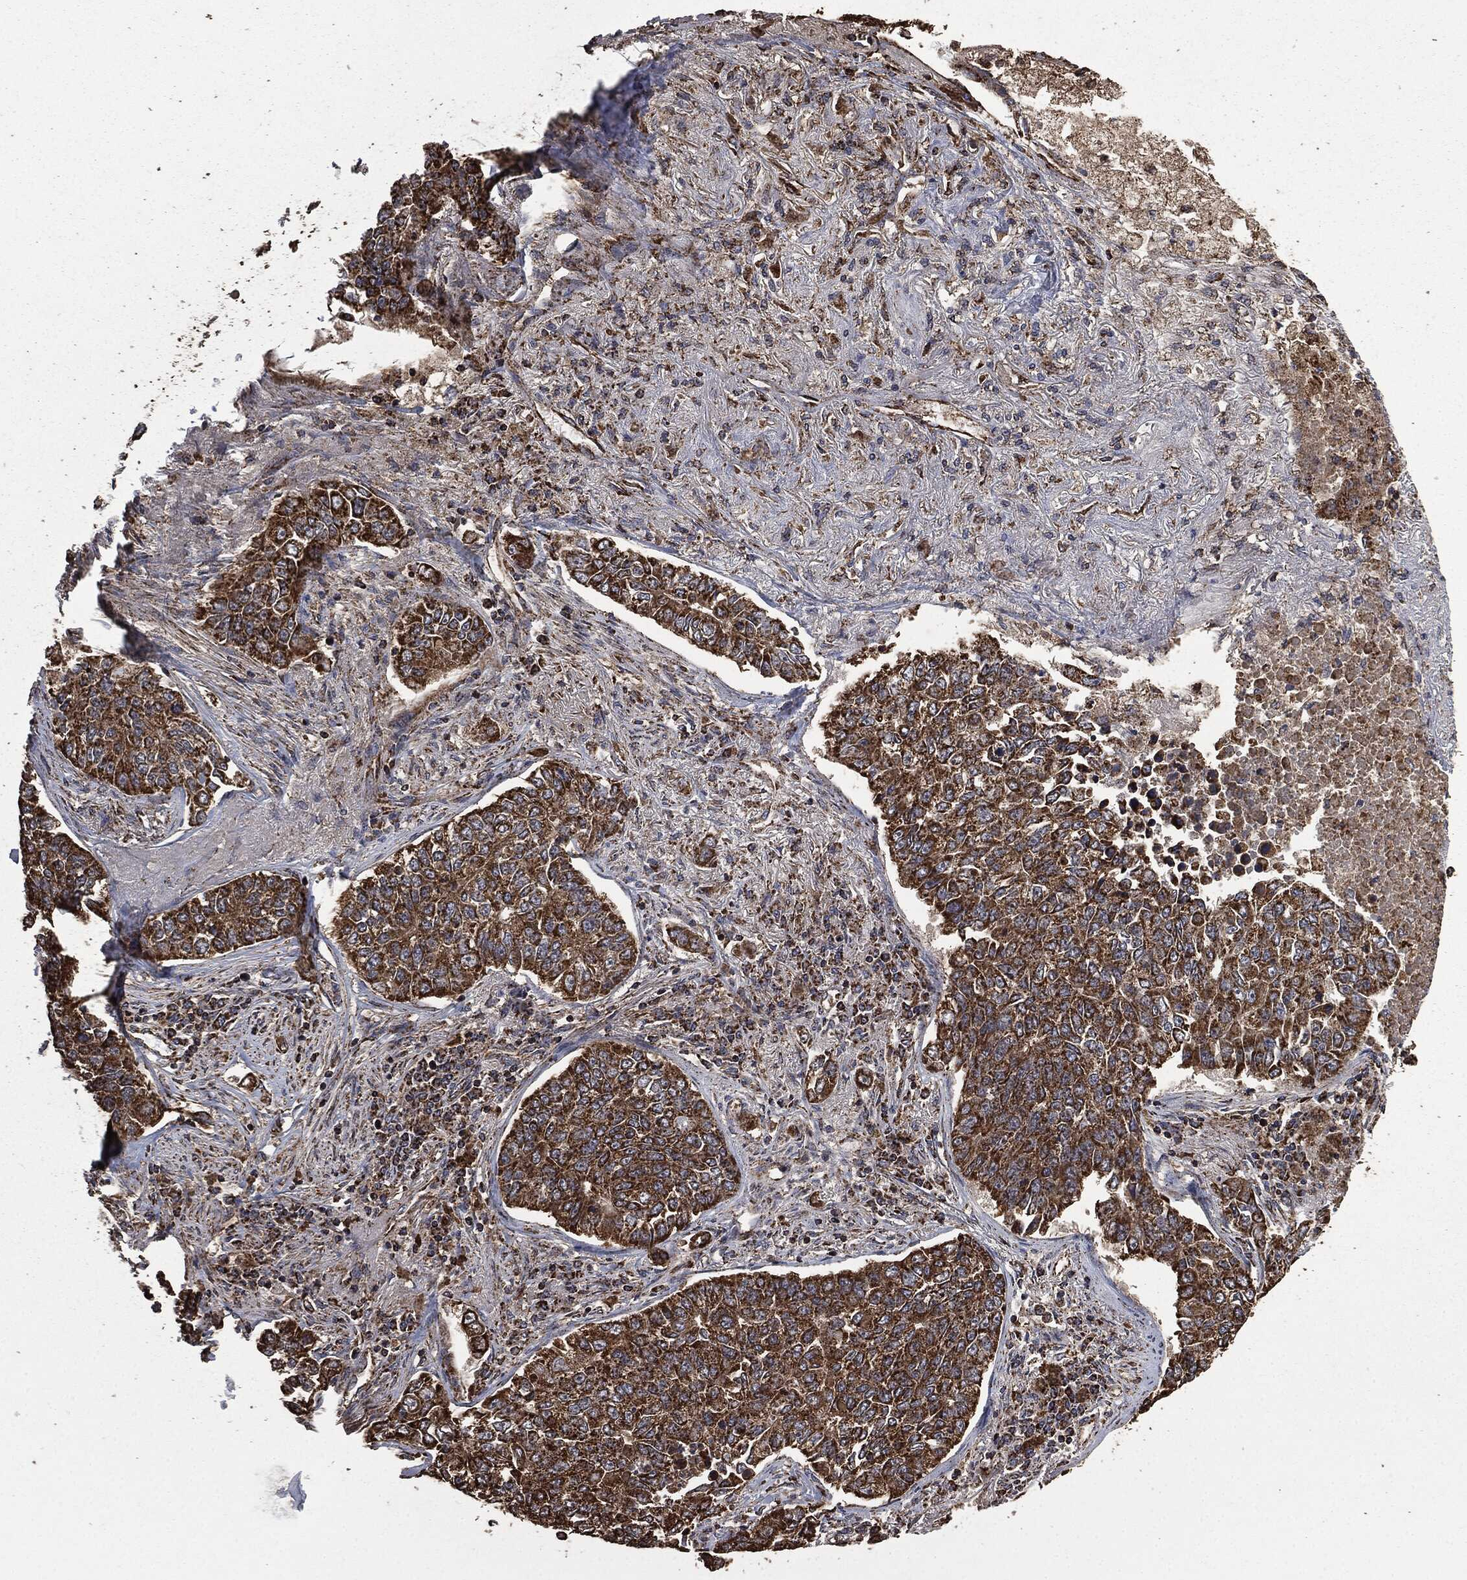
{"staining": {"intensity": "strong", "quantity": ">75%", "location": "cytoplasmic/membranous"}, "tissue": "lung cancer", "cell_type": "Tumor cells", "image_type": "cancer", "snomed": [{"axis": "morphology", "description": "Adenocarcinoma, NOS"}, {"axis": "topography", "description": "Lung"}], "caption": "Immunohistochemistry micrograph of neoplastic tissue: adenocarcinoma (lung) stained using immunohistochemistry (IHC) reveals high levels of strong protein expression localized specifically in the cytoplasmic/membranous of tumor cells, appearing as a cytoplasmic/membranous brown color.", "gene": "LIG3", "patient": {"sex": "male", "age": 49}}